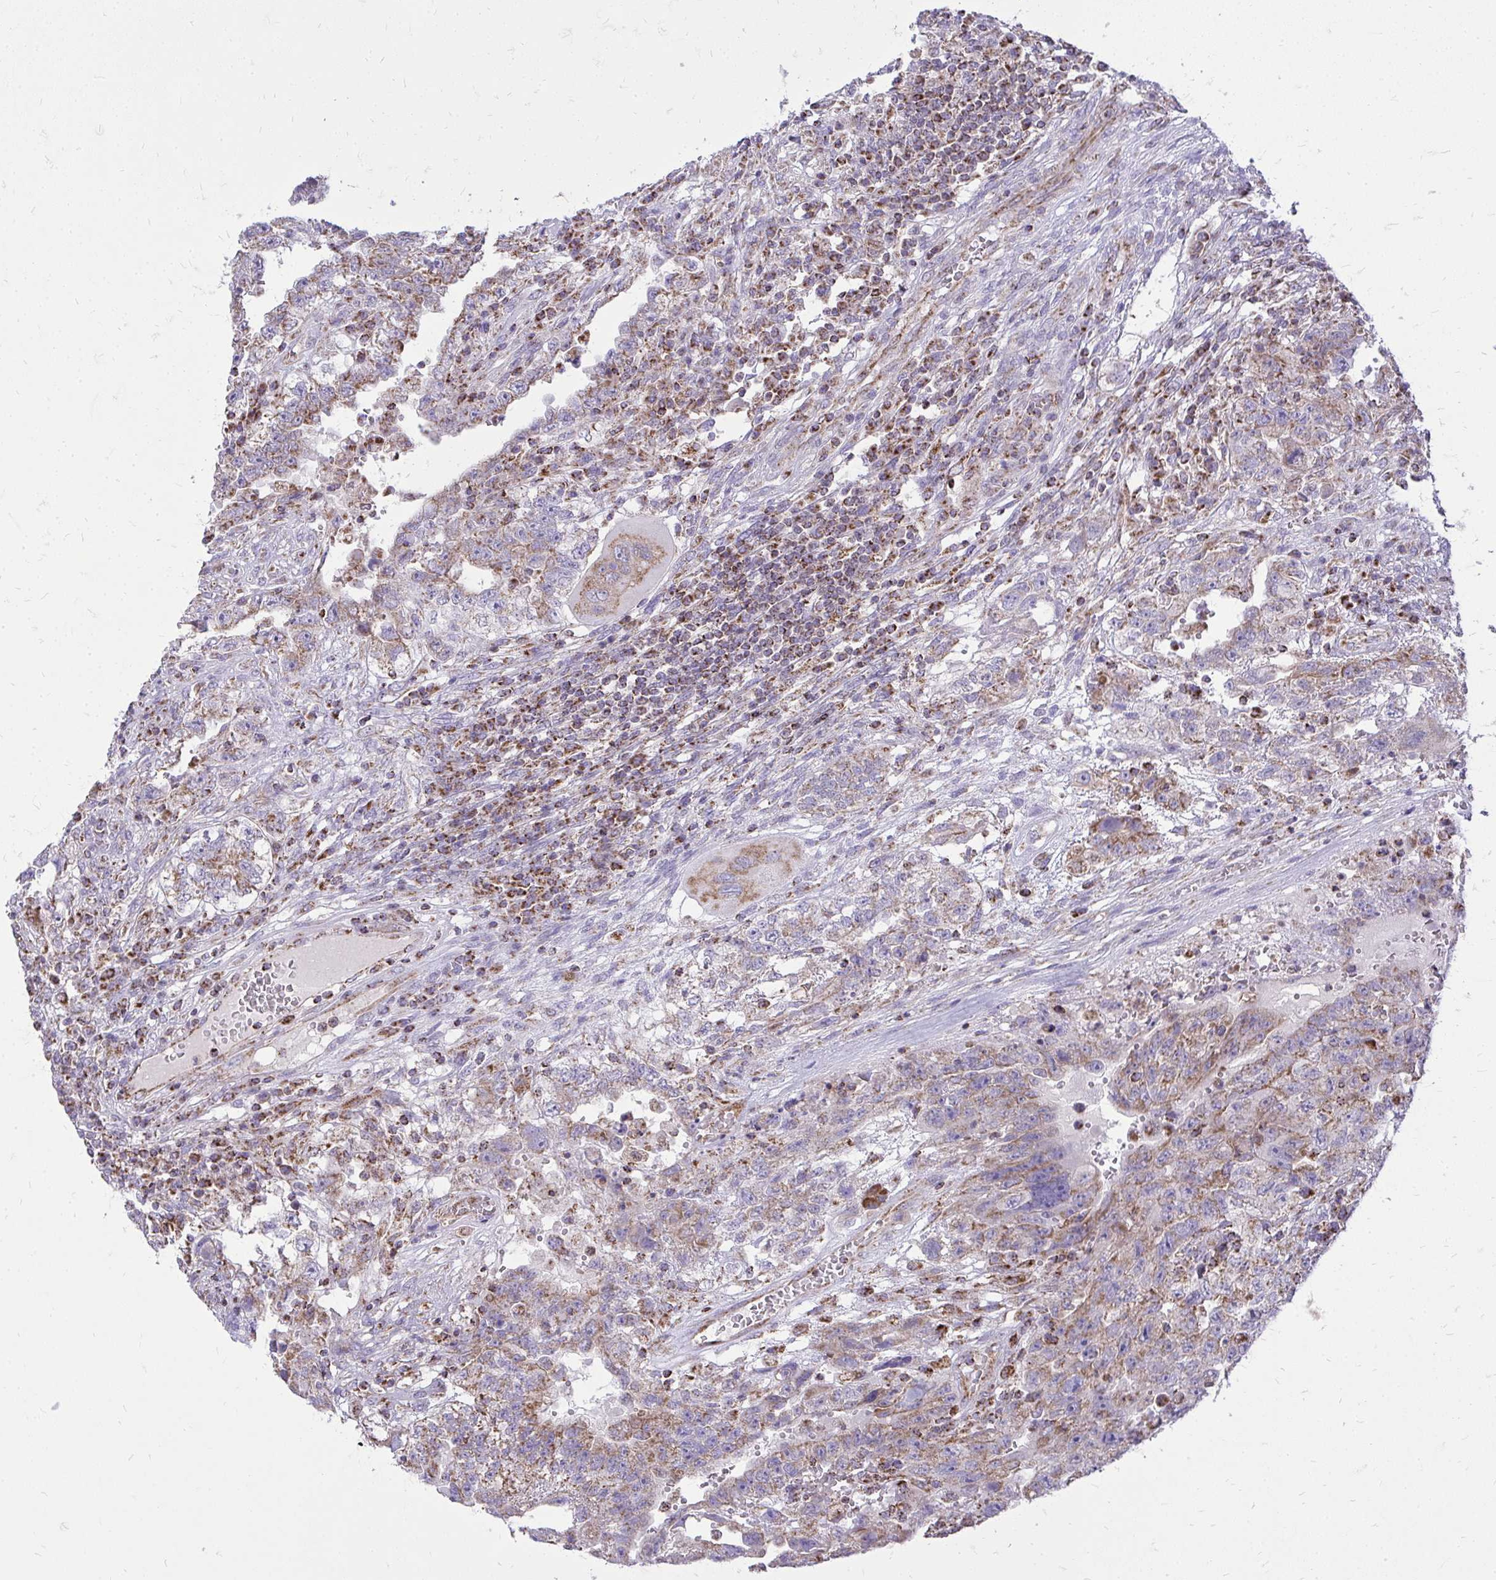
{"staining": {"intensity": "weak", "quantity": ">75%", "location": "cytoplasmic/membranous"}, "tissue": "testis cancer", "cell_type": "Tumor cells", "image_type": "cancer", "snomed": [{"axis": "morphology", "description": "Carcinoma, Embryonal, NOS"}, {"axis": "topography", "description": "Testis"}], "caption": "Immunohistochemical staining of human testis cancer (embryonal carcinoma) shows low levels of weak cytoplasmic/membranous protein expression in approximately >75% of tumor cells.", "gene": "SPTBN2", "patient": {"sex": "male", "age": 26}}